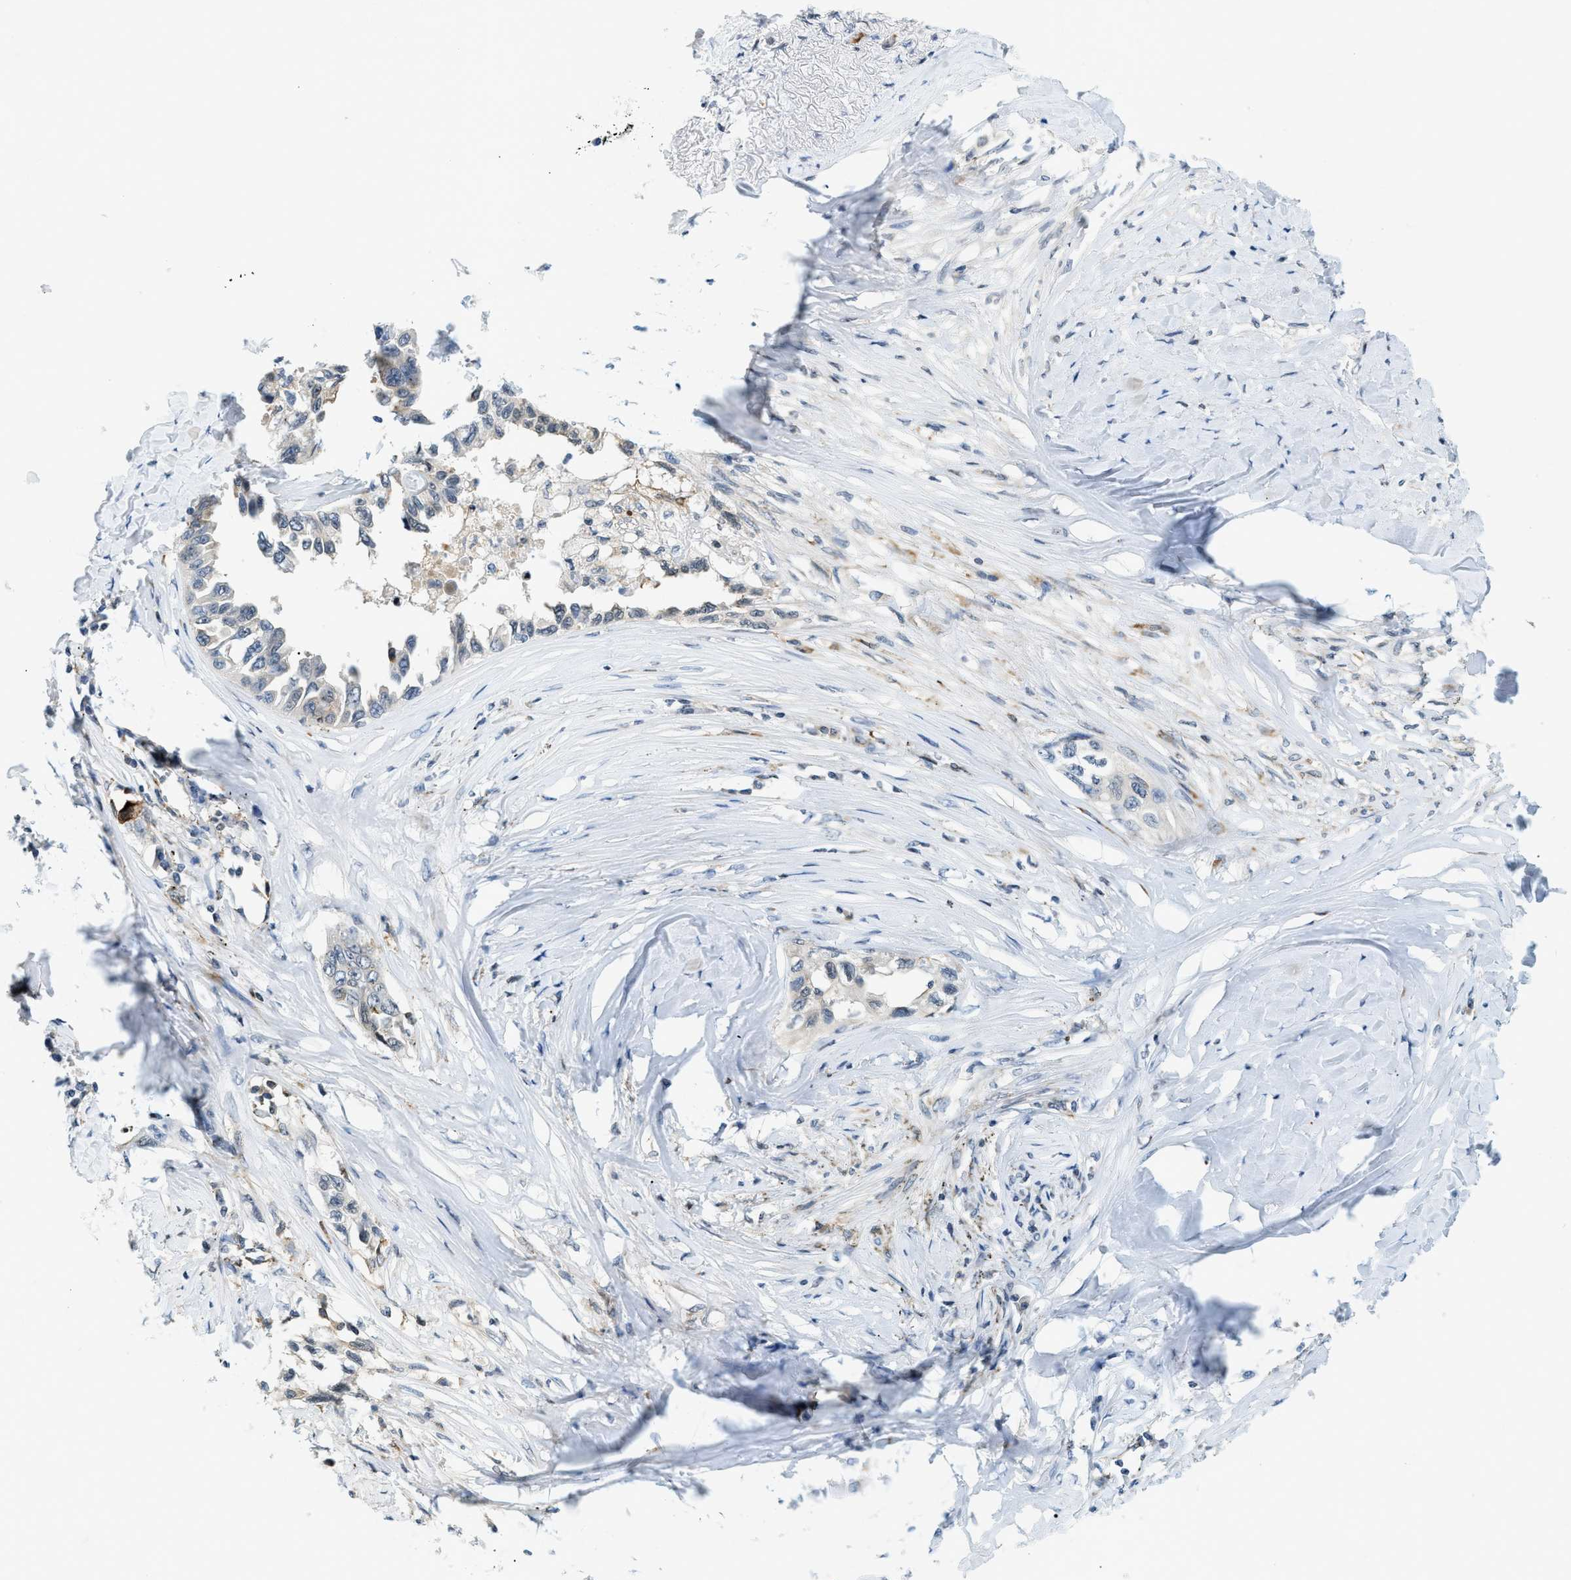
{"staining": {"intensity": "negative", "quantity": "none", "location": "none"}, "tissue": "lung cancer", "cell_type": "Tumor cells", "image_type": "cancer", "snomed": [{"axis": "morphology", "description": "Adenocarcinoma, NOS"}, {"axis": "topography", "description": "Lung"}], "caption": "High power microscopy micrograph of an immunohistochemistry (IHC) photomicrograph of lung cancer (adenocarcinoma), revealing no significant positivity in tumor cells.", "gene": "UVRAG", "patient": {"sex": "female", "age": 51}}